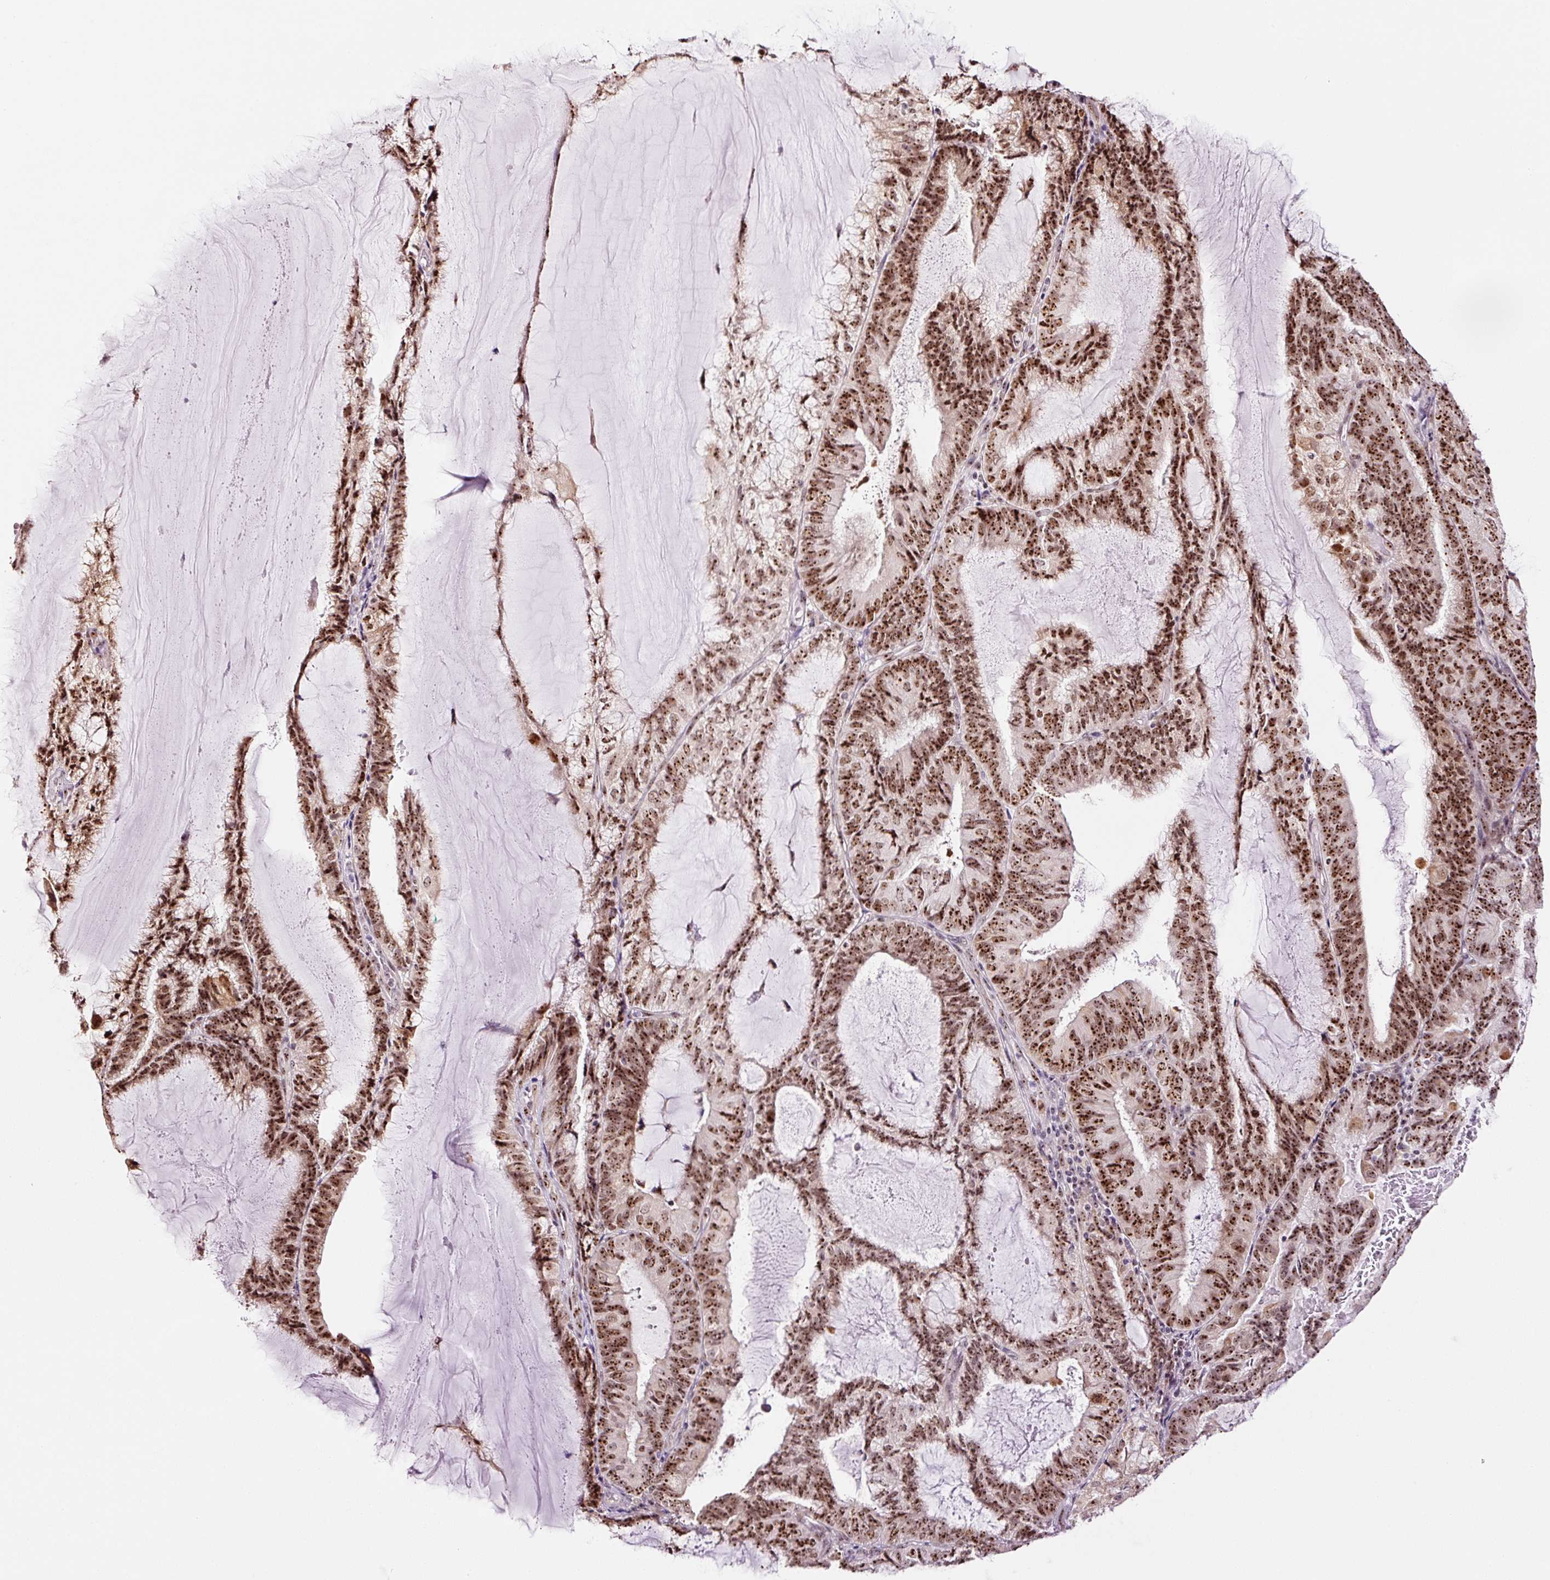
{"staining": {"intensity": "moderate", "quantity": ">75%", "location": "nuclear"}, "tissue": "endometrial cancer", "cell_type": "Tumor cells", "image_type": "cancer", "snomed": [{"axis": "morphology", "description": "Adenocarcinoma, NOS"}, {"axis": "topography", "description": "Endometrium"}], "caption": "Endometrial cancer (adenocarcinoma) stained for a protein (brown) shows moderate nuclear positive expression in approximately >75% of tumor cells.", "gene": "GNL3", "patient": {"sex": "female", "age": 81}}